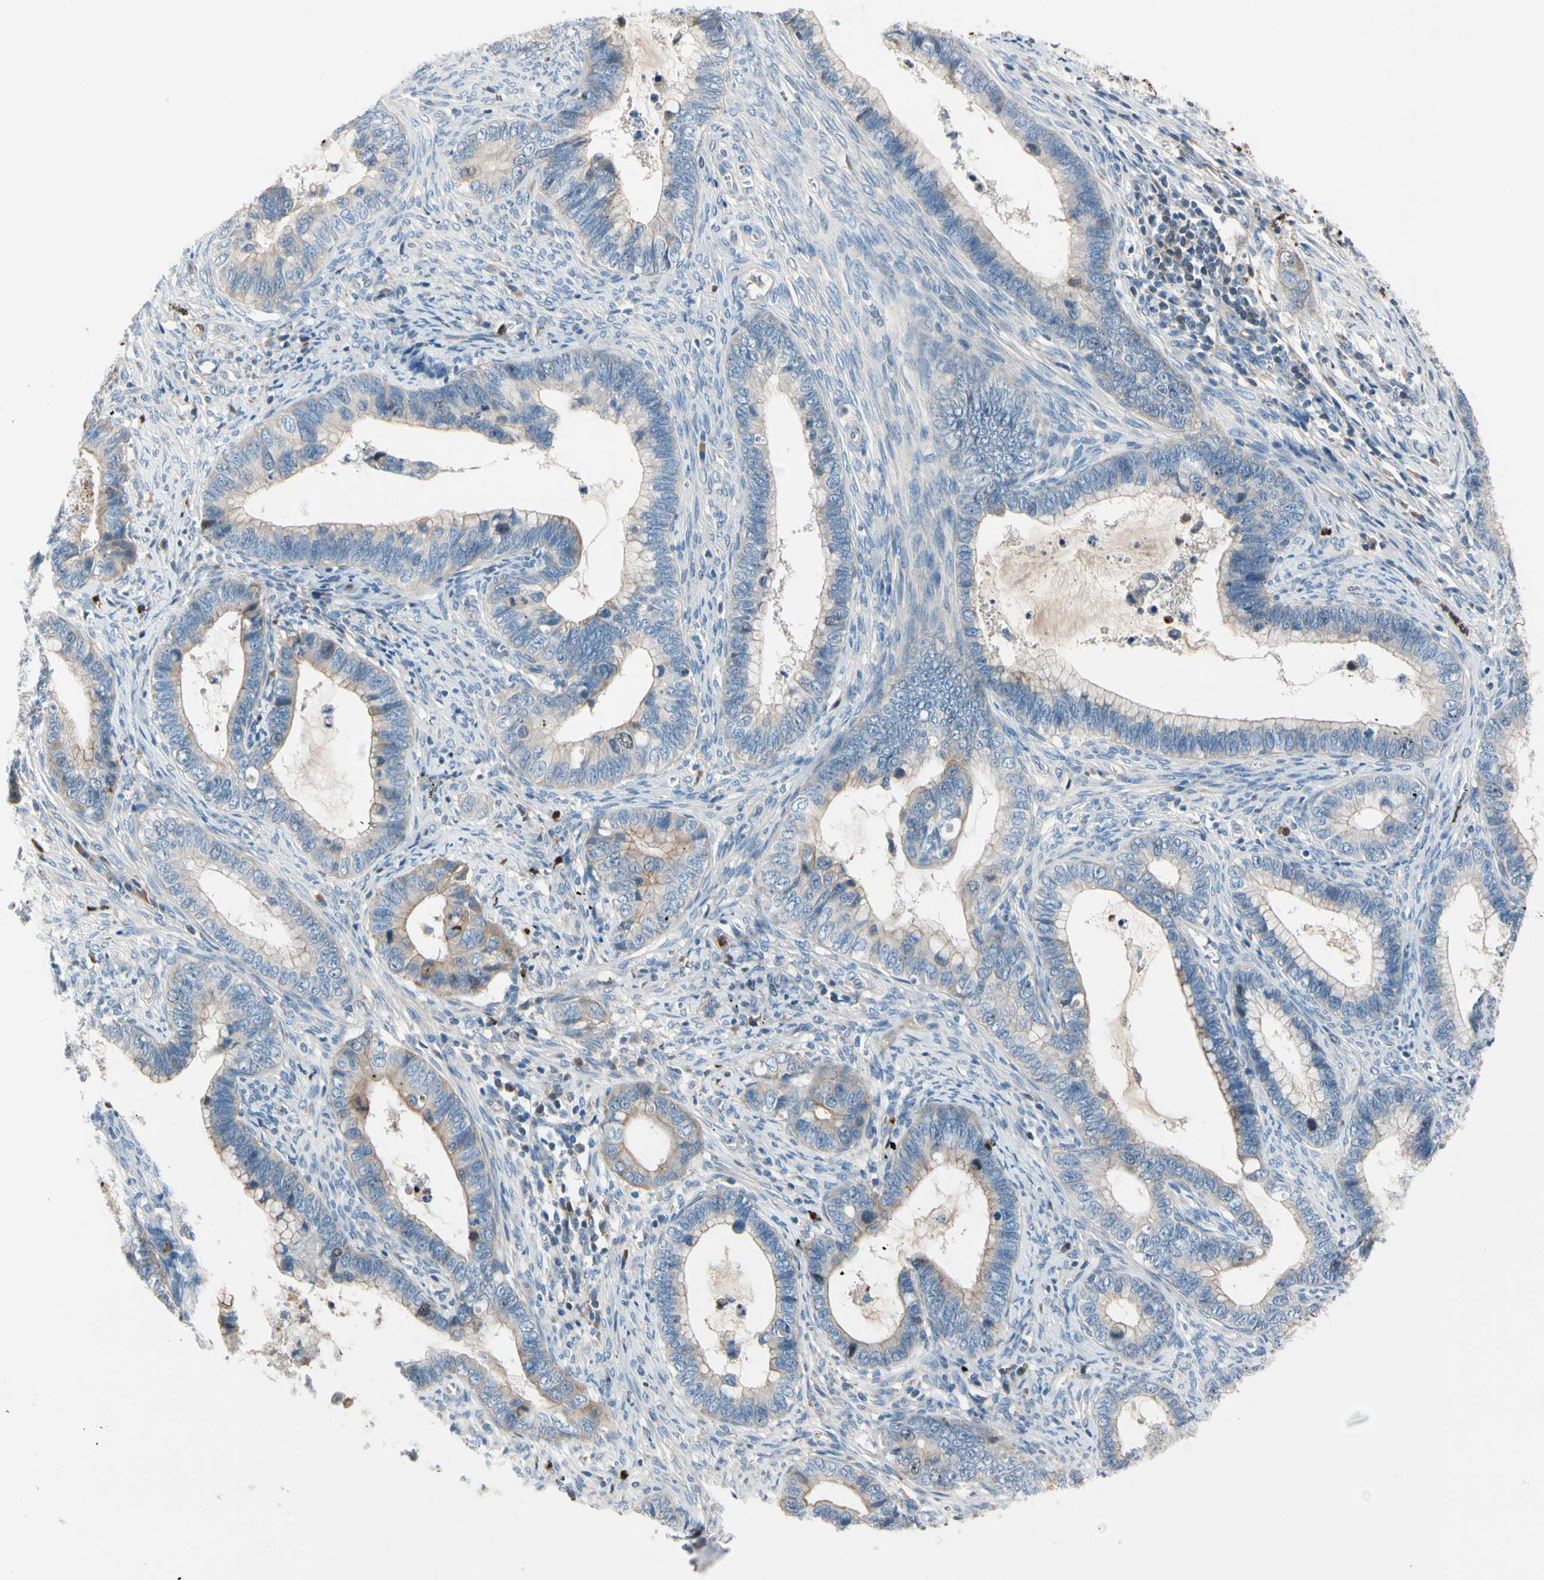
{"staining": {"intensity": "weak", "quantity": "<25%", "location": "cytoplasmic/membranous"}, "tissue": "cervical cancer", "cell_type": "Tumor cells", "image_type": "cancer", "snomed": [{"axis": "morphology", "description": "Adenocarcinoma, NOS"}, {"axis": "topography", "description": "Cervix"}], "caption": "This photomicrograph is of cervical cancer stained with immunohistochemistry to label a protein in brown with the nuclei are counter-stained blue. There is no expression in tumor cells.", "gene": "HJURP", "patient": {"sex": "female", "age": 44}}